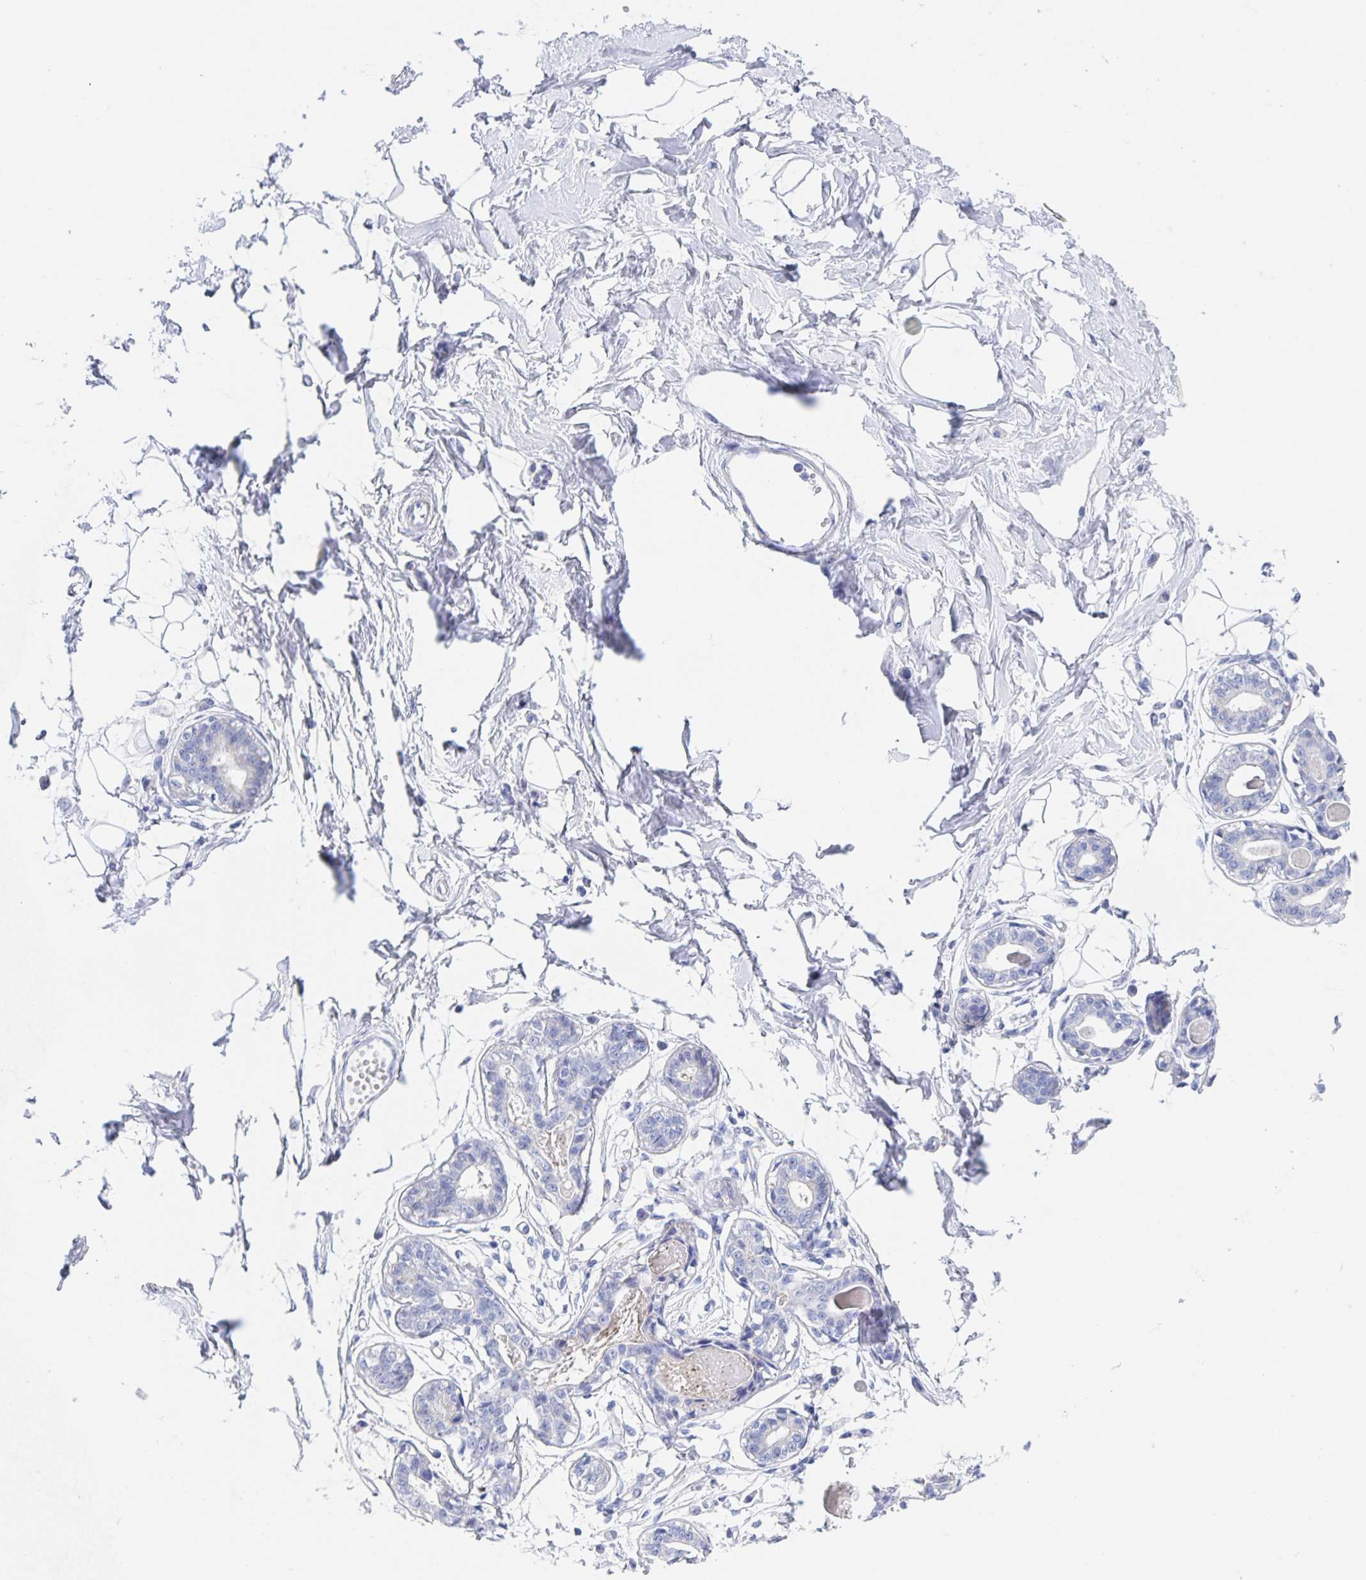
{"staining": {"intensity": "negative", "quantity": "none", "location": "none"}, "tissue": "breast", "cell_type": "Adipocytes", "image_type": "normal", "snomed": [{"axis": "morphology", "description": "Normal tissue, NOS"}, {"axis": "topography", "description": "Breast"}], "caption": "Immunohistochemistry of normal breast shows no expression in adipocytes.", "gene": "DMBT1", "patient": {"sex": "female", "age": 45}}